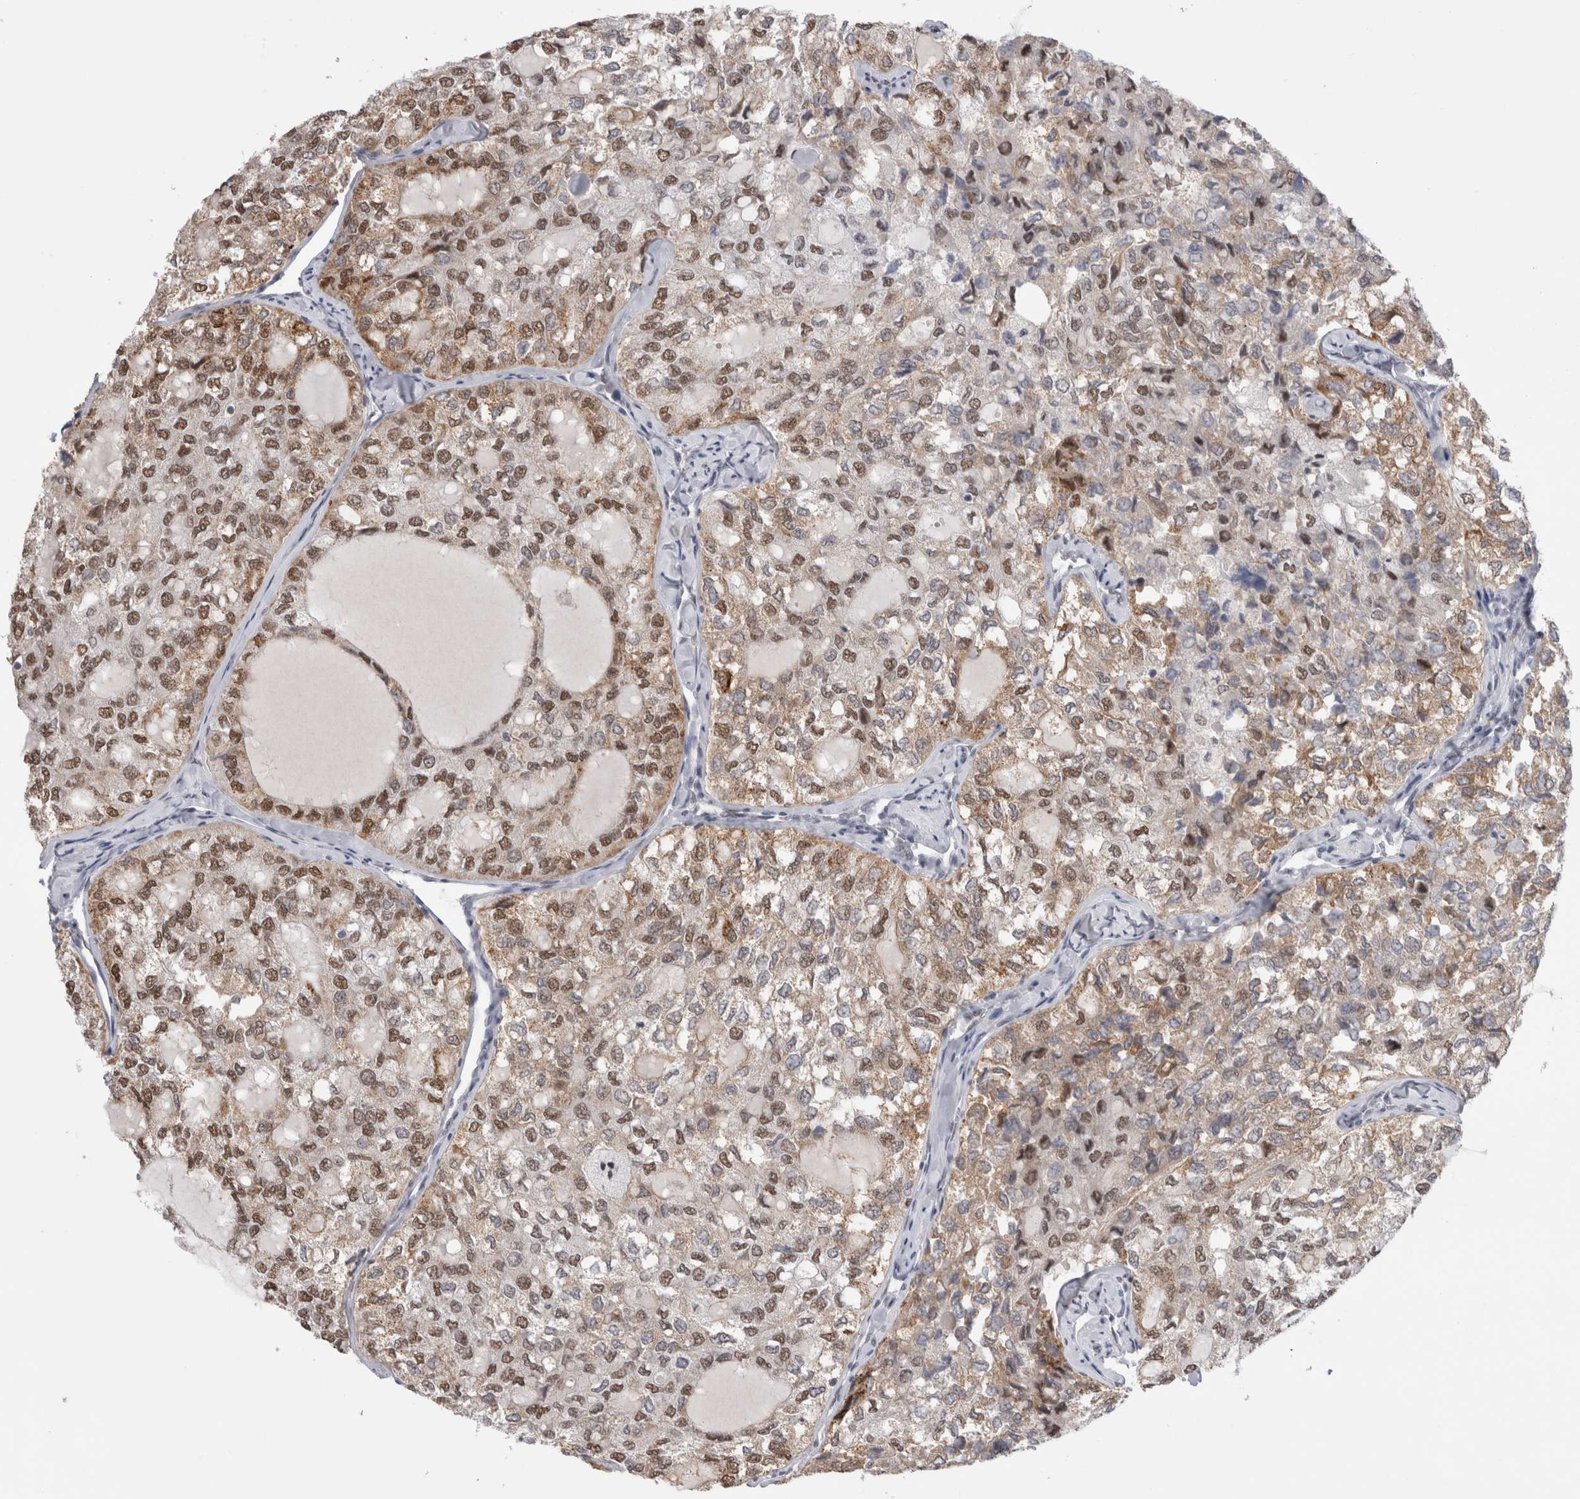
{"staining": {"intensity": "moderate", "quantity": ">75%", "location": "nuclear"}, "tissue": "thyroid cancer", "cell_type": "Tumor cells", "image_type": "cancer", "snomed": [{"axis": "morphology", "description": "Follicular adenoma carcinoma, NOS"}, {"axis": "topography", "description": "Thyroid gland"}], "caption": "Immunohistochemical staining of human thyroid cancer (follicular adenoma carcinoma) displays medium levels of moderate nuclear staining in approximately >75% of tumor cells.", "gene": "API5", "patient": {"sex": "male", "age": 75}}